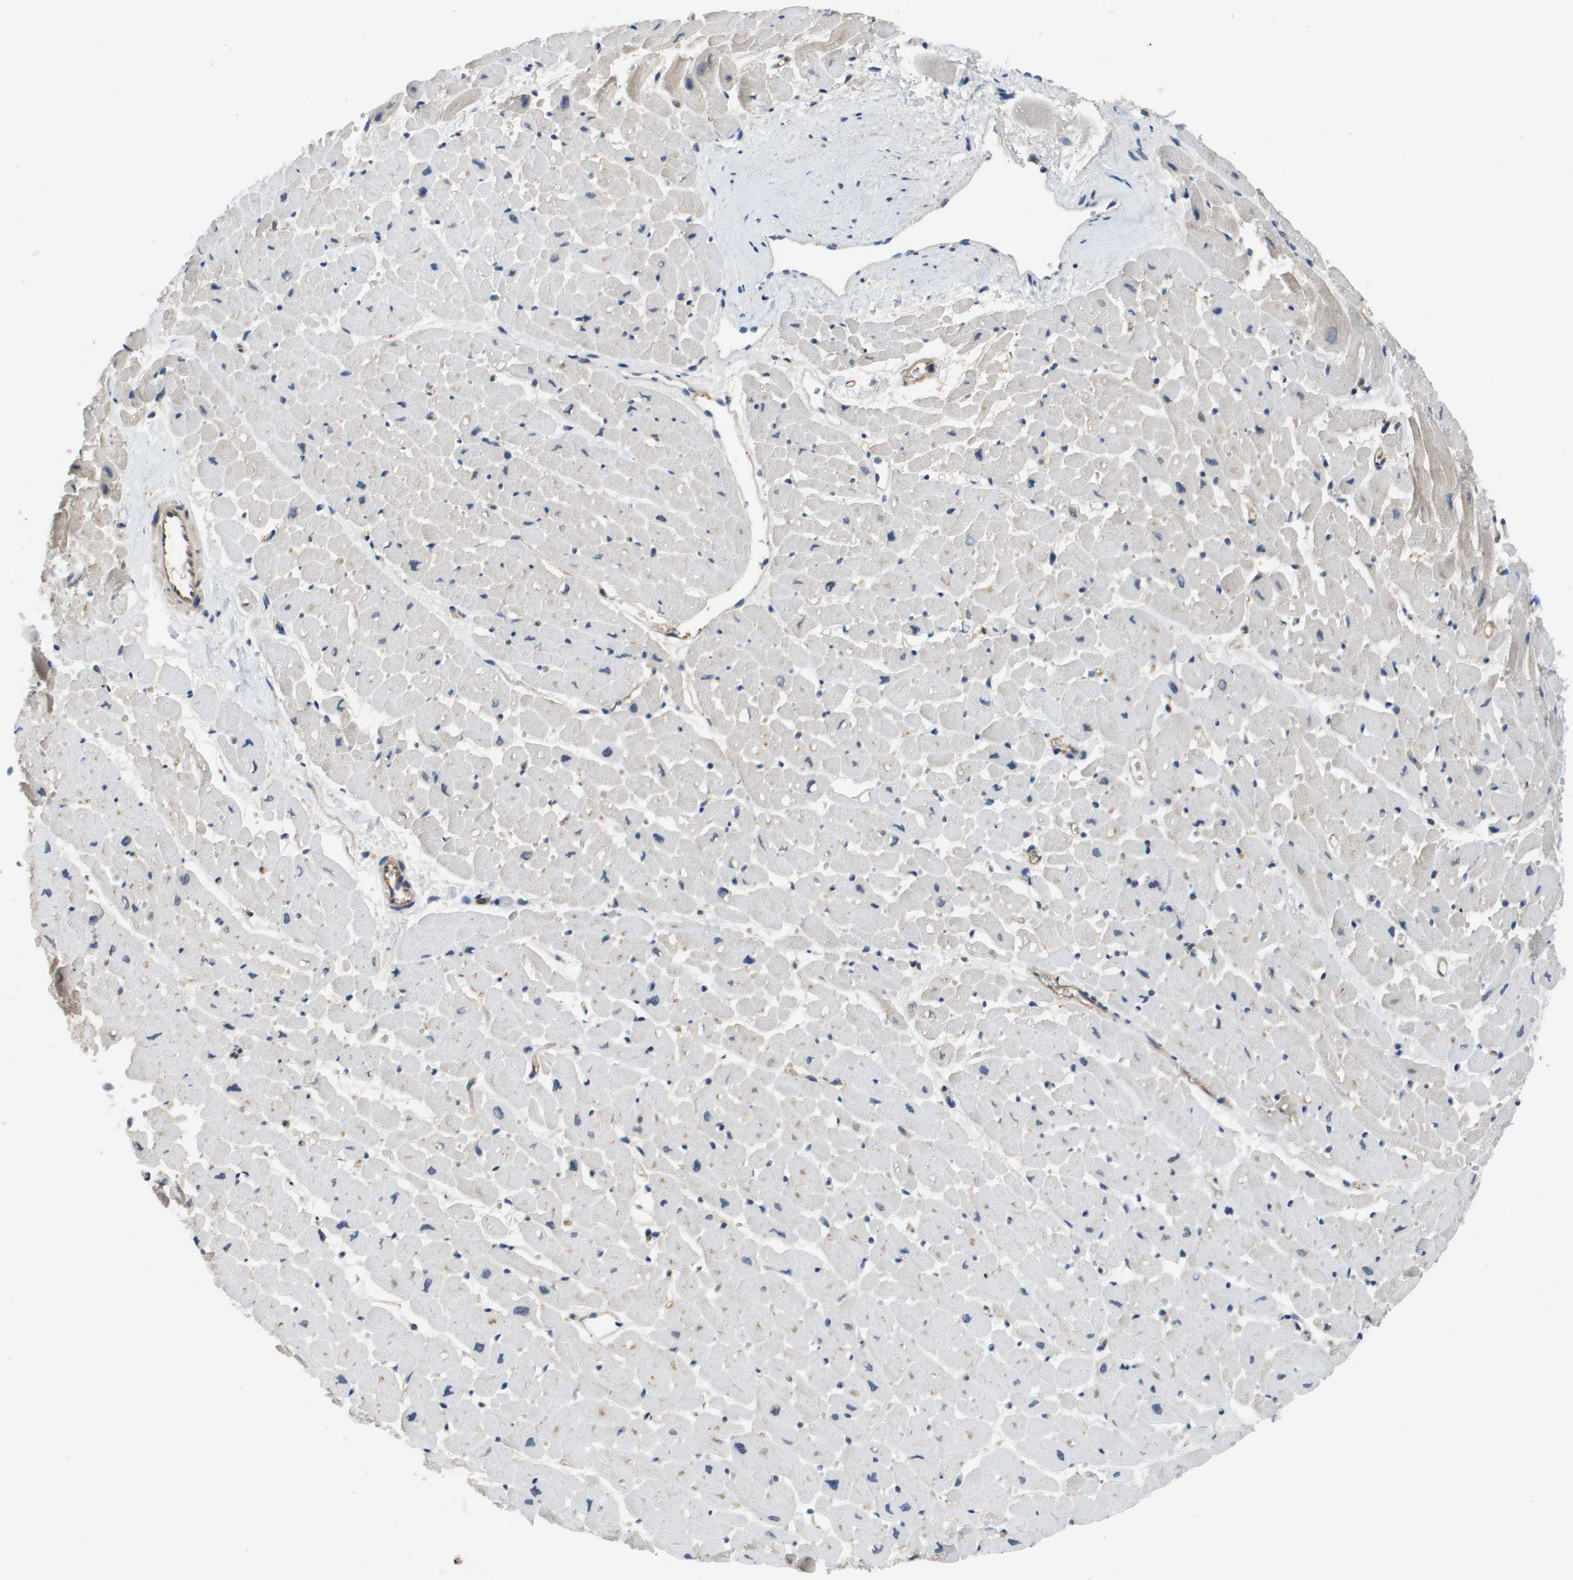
{"staining": {"intensity": "moderate", "quantity": "<25%", "location": "cytoplasmic/membranous"}, "tissue": "heart muscle", "cell_type": "Cardiomyocytes", "image_type": "normal", "snomed": [{"axis": "morphology", "description": "Normal tissue, NOS"}, {"axis": "topography", "description": "Heart"}], "caption": "Cardiomyocytes show low levels of moderate cytoplasmic/membranous positivity in approximately <25% of cells in unremarkable human heart muscle.", "gene": "SLC16A3", "patient": {"sex": "male", "age": 45}}